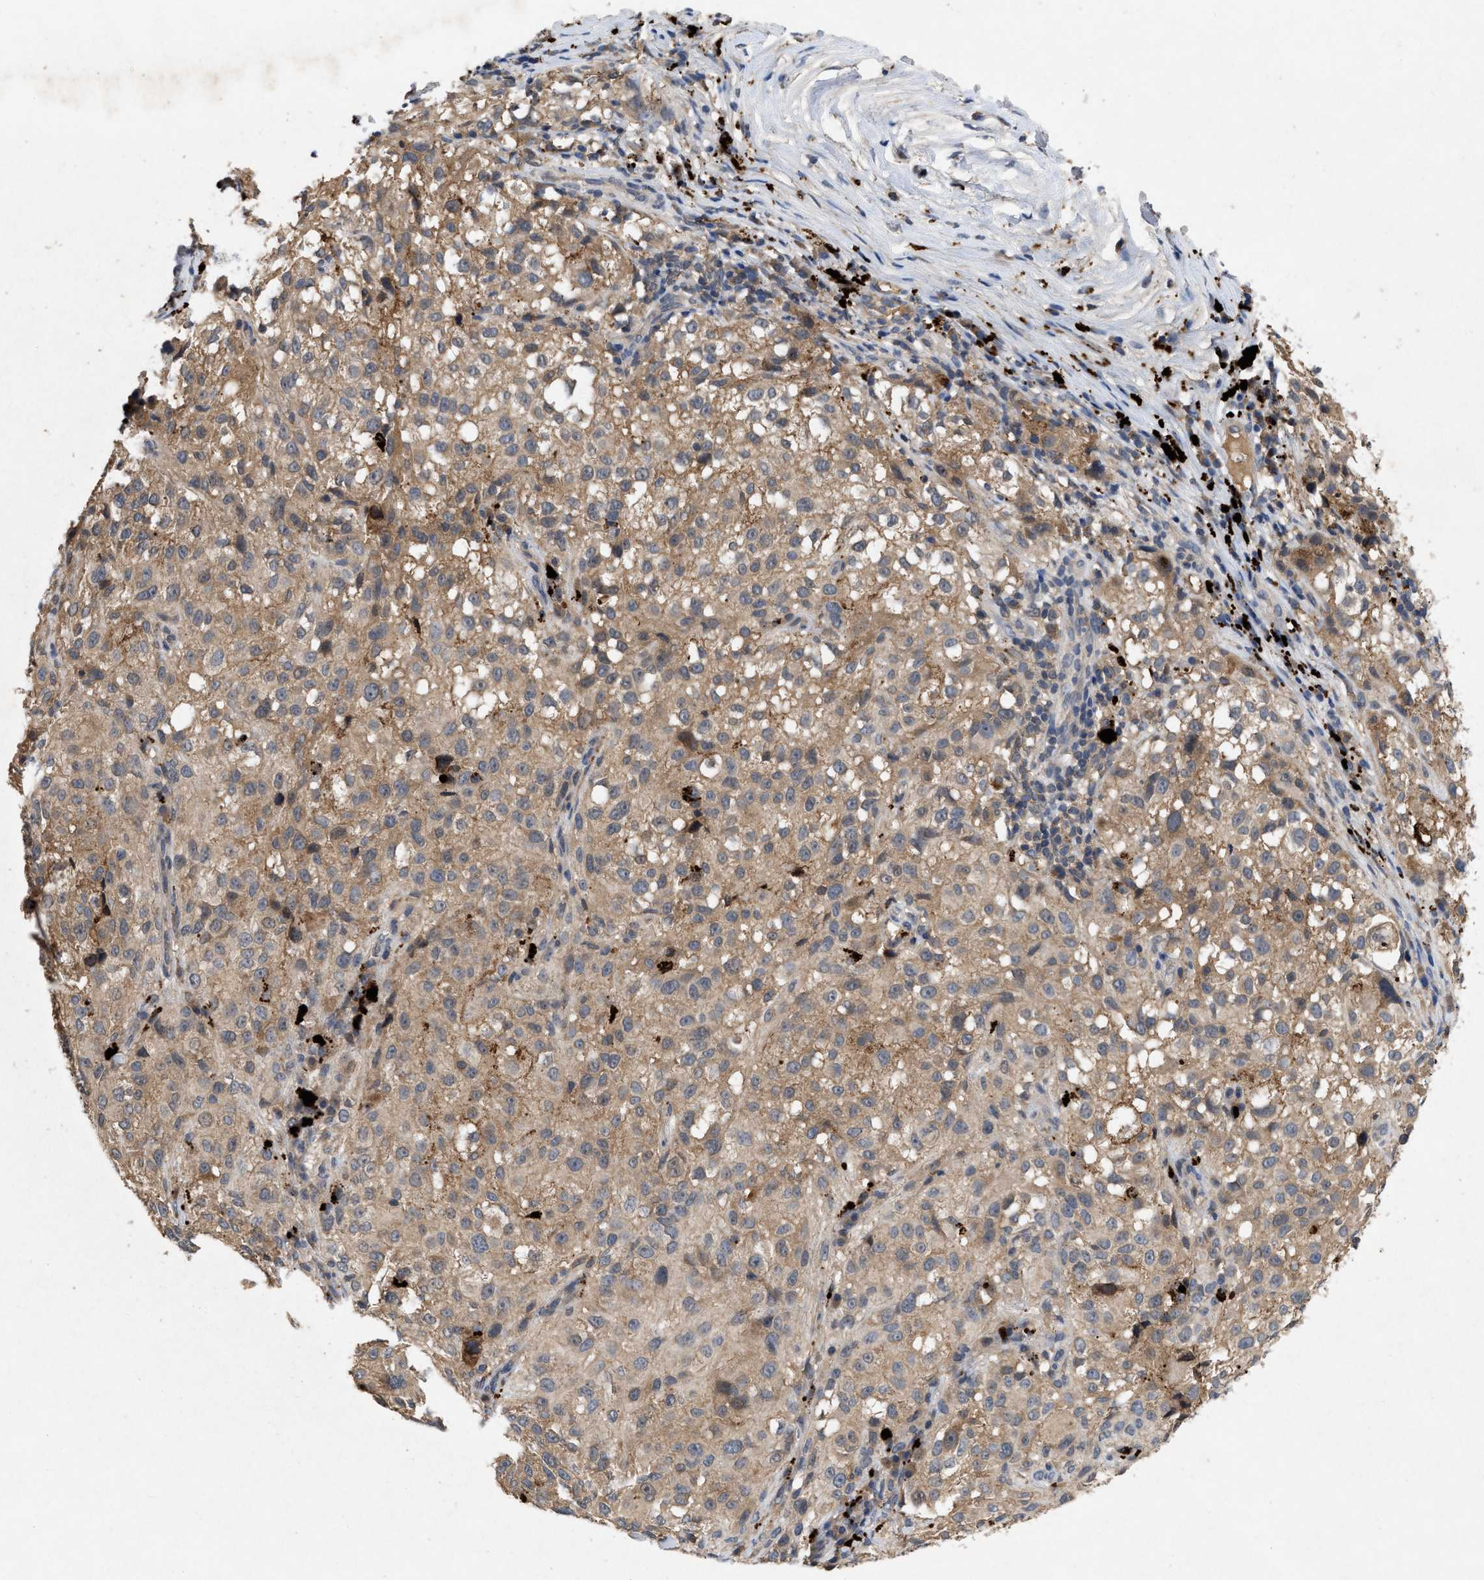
{"staining": {"intensity": "moderate", "quantity": ">75%", "location": "cytoplasmic/membranous"}, "tissue": "melanoma", "cell_type": "Tumor cells", "image_type": "cancer", "snomed": [{"axis": "morphology", "description": "Necrosis, NOS"}, {"axis": "morphology", "description": "Malignant melanoma, NOS"}, {"axis": "topography", "description": "Skin"}], "caption": "Tumor cells exhibit medium levels of moderate cytoplasmic/membranous positivity in about >75% of cells in melanoma. (DAB = brown stain, brightfield microscopy at high magnification).", "gene": "LPAR2", "patient": {"sex": "female", "age": 87}}